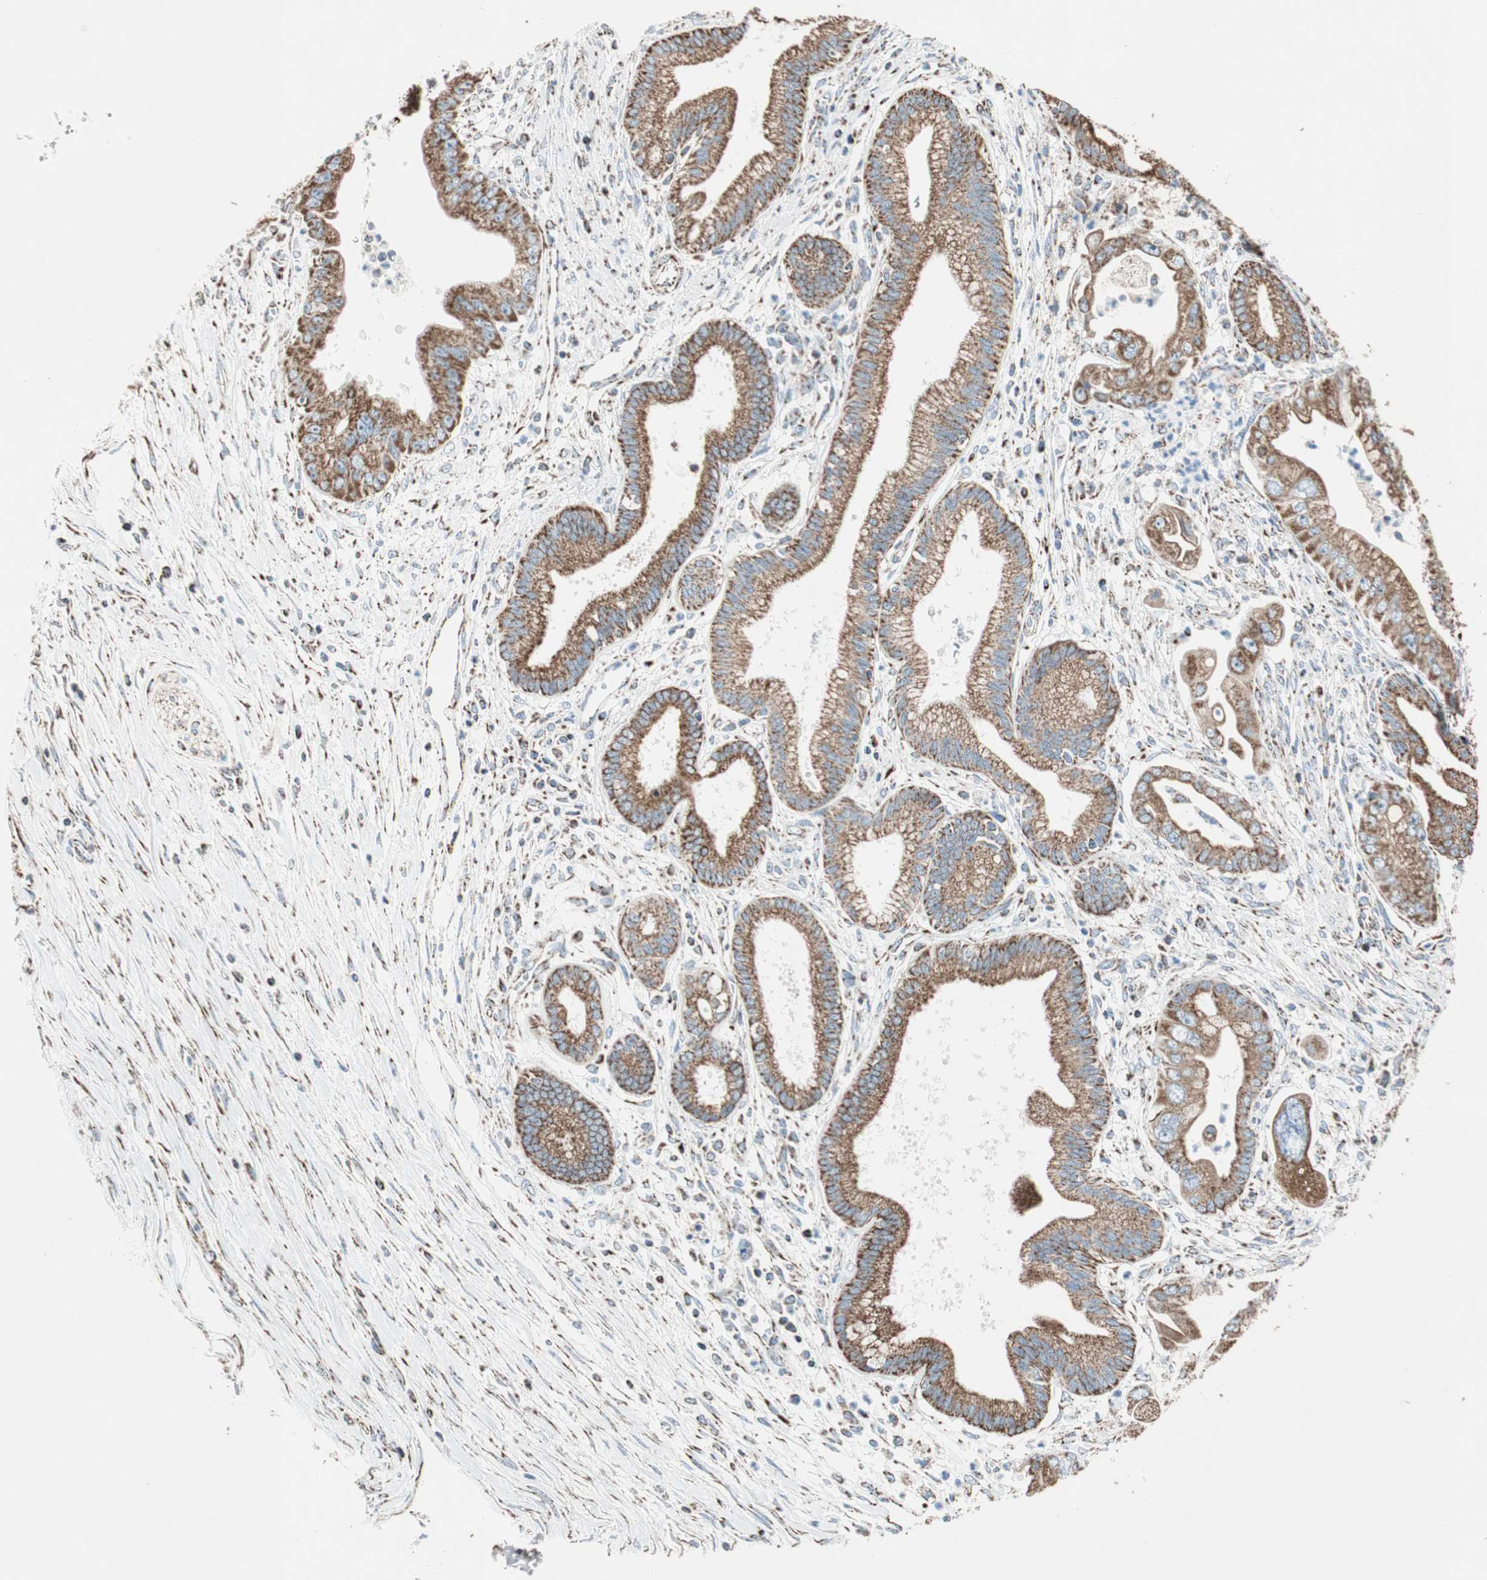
{"staining": {"intensity": "strong", "quantity": ">75%", "location": "cytoplasmic/membranous"}, "tissue": "pancreatic cancer", "cell_type": "Tumor cells", "image_type": "cancer", "snomed": [{"axis": "morphology", "description": "Adenocarcinoma, NOS"}, {"axis": "topography", "description": "Pancreas"}], "caption": "Protein staining shows strong cytoplasmic/membranous expression in about >75% of tumor cells in adenocarcinoma (pancreatic).", "gene": "PCSK4", "patient": {"sex": "male", "age": 59}}